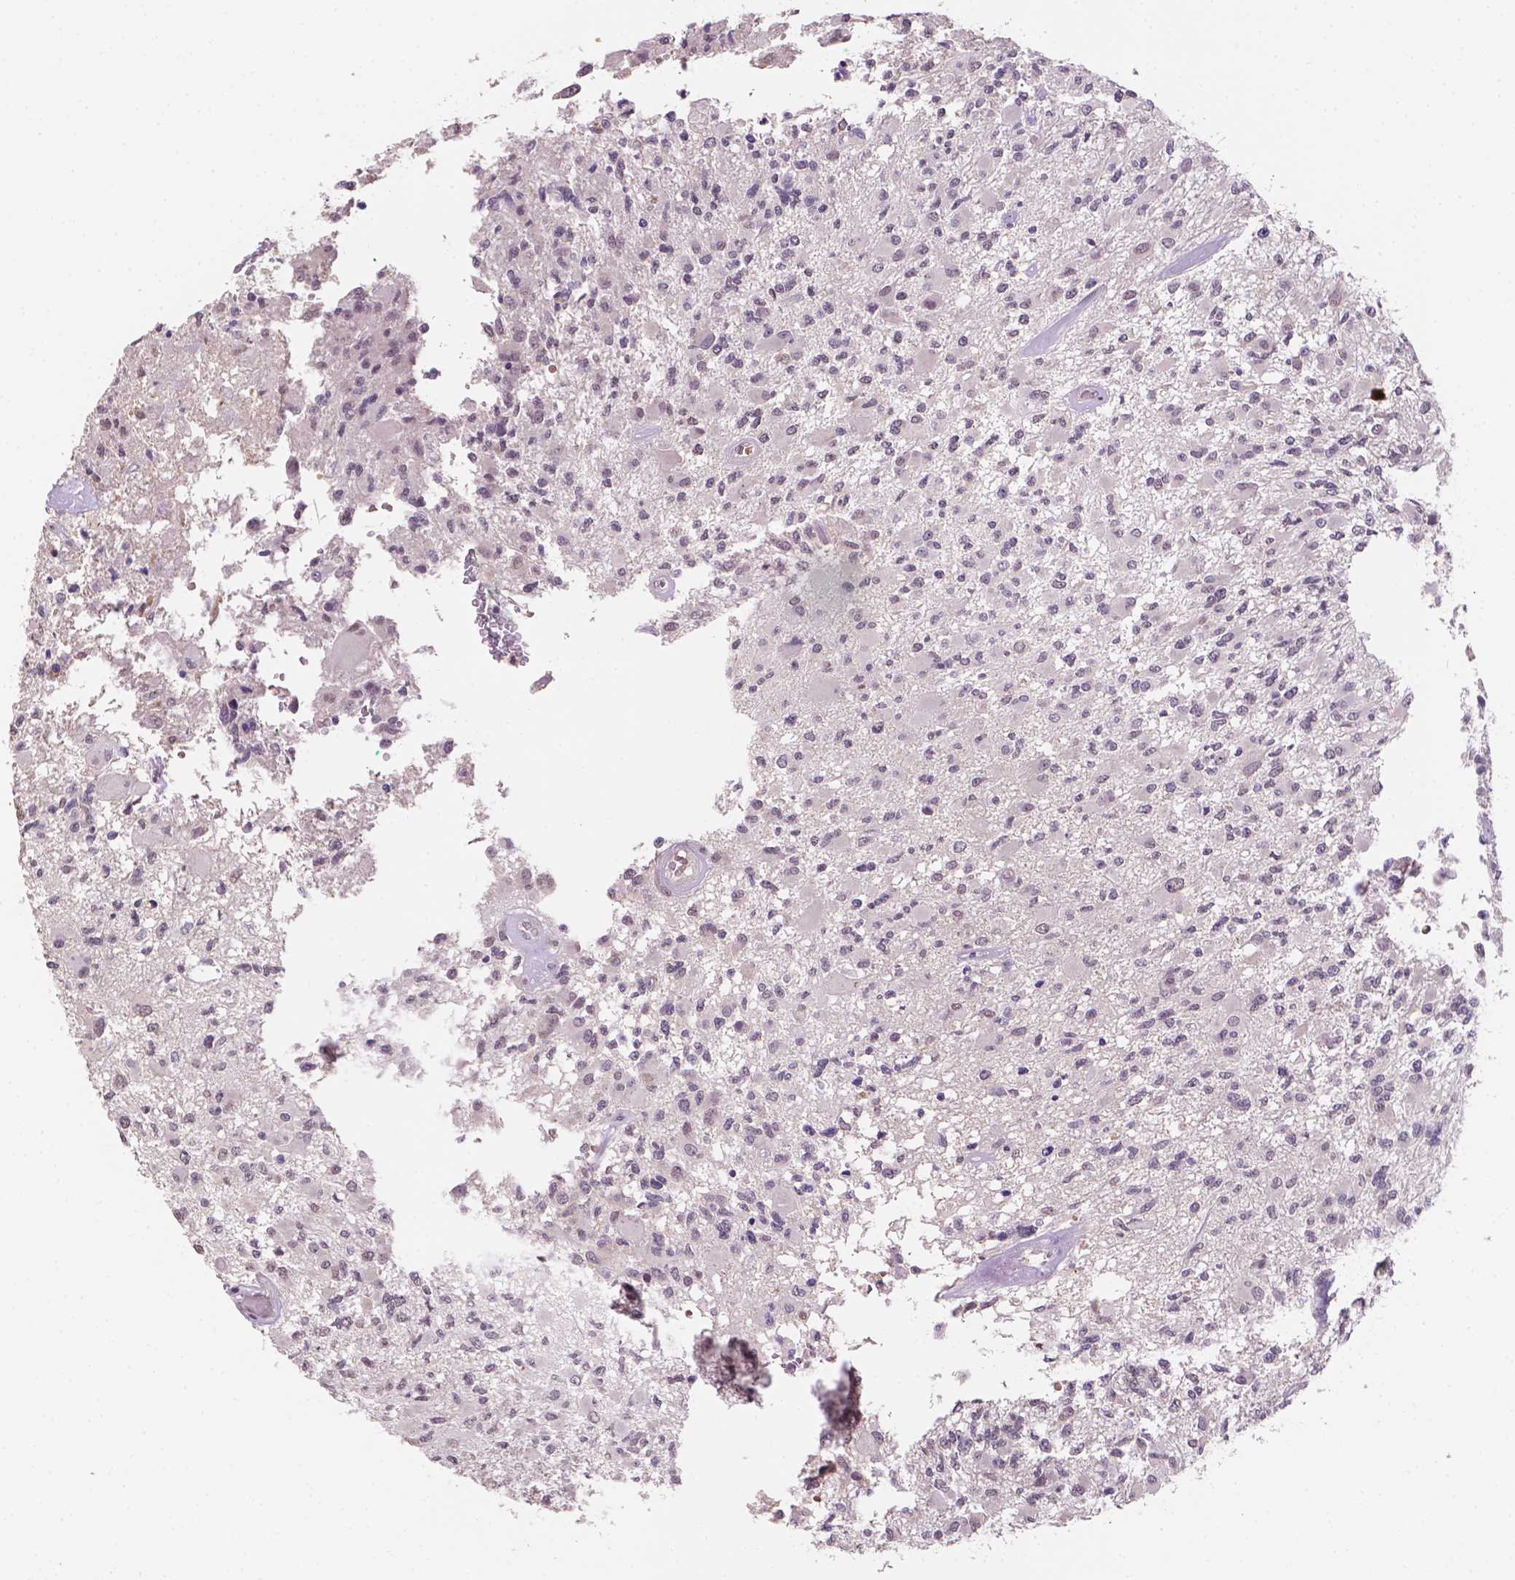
{"staining": {"intensity": "negative", "quantity": "none", "location": "none"}, "tissue": "glioma", "cell_type": "Tumor cells", "image_type": "cancer", "snomed": [{"axis": "morphology", "description": "Glioma, malignant, High grade"}, {"axis": "topography", "description": "Brain"}], "caption": "Tumor cells are negative for protein expression in human malignant glioma (high-grade). The staining is performed using DAB brown chromogen with nuclei counter-stained in using hematoxylin.", "gene": "SHLD3", "patient": {"sex": "female", "age": 63}}